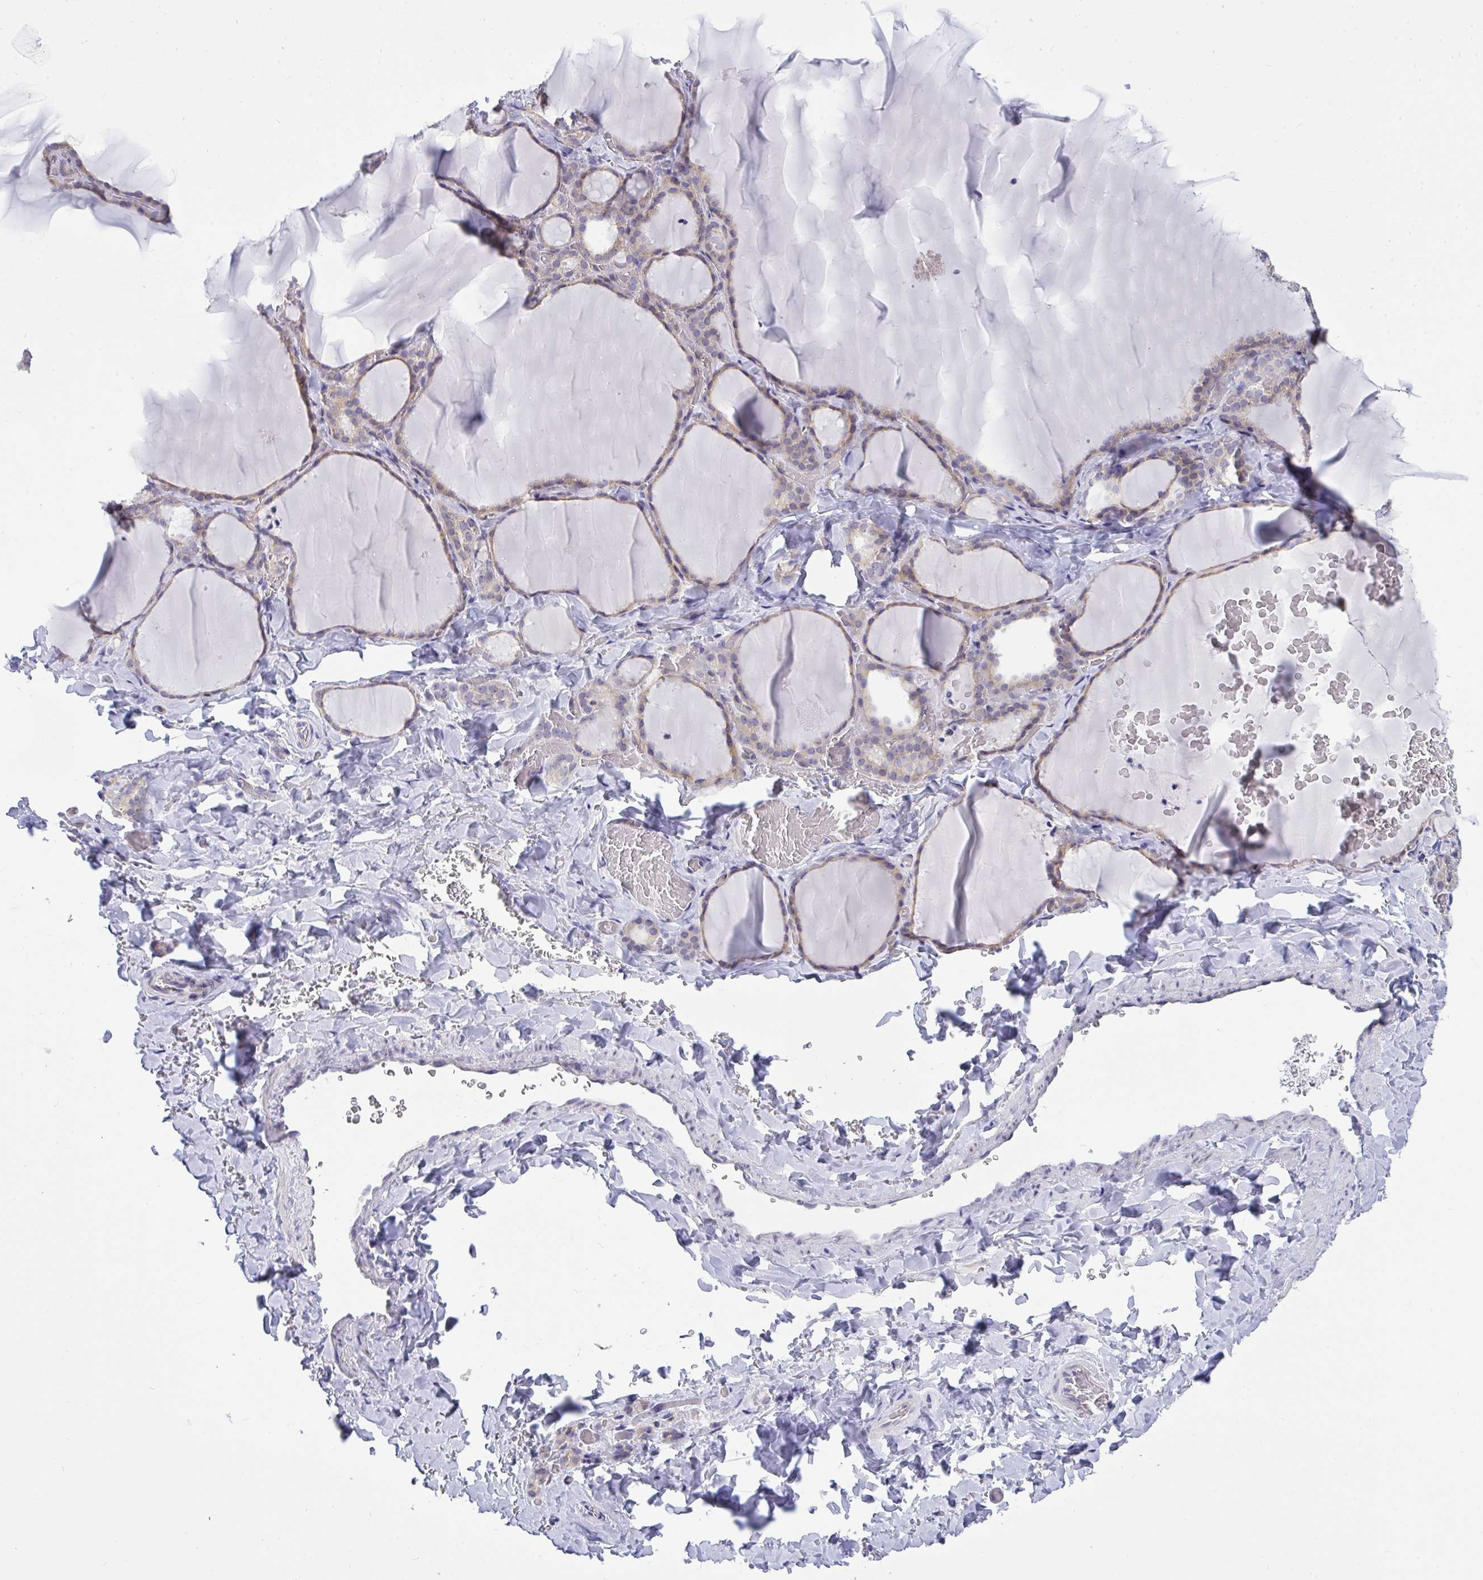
{"staining": {"intensity": "weak", "quantity": "25%-75%", "location": "cytoplasmic/membranous"}, "tissue": "thyroid gland", "cell_type": "Glandular cells", "image_type": "normal", "snomed": [{"axis": "morphology", "description": "Normal tissue, NOS"}, {"axis": "topography", "description": "Thyroid gland"}], "caption": "Protein expression analysis of benign thyroid gland displays weak cytoplasmic/membranous staining in about 25%-75% of glandular cells. Using DAB (3,3'-diaminobenzidine) (brown) and hematoxylin (blue) stains, captured at high magnification using brightfield microscopy.", "gene": "VGLL3", "patient": {"sex": "female", "age": 22}}